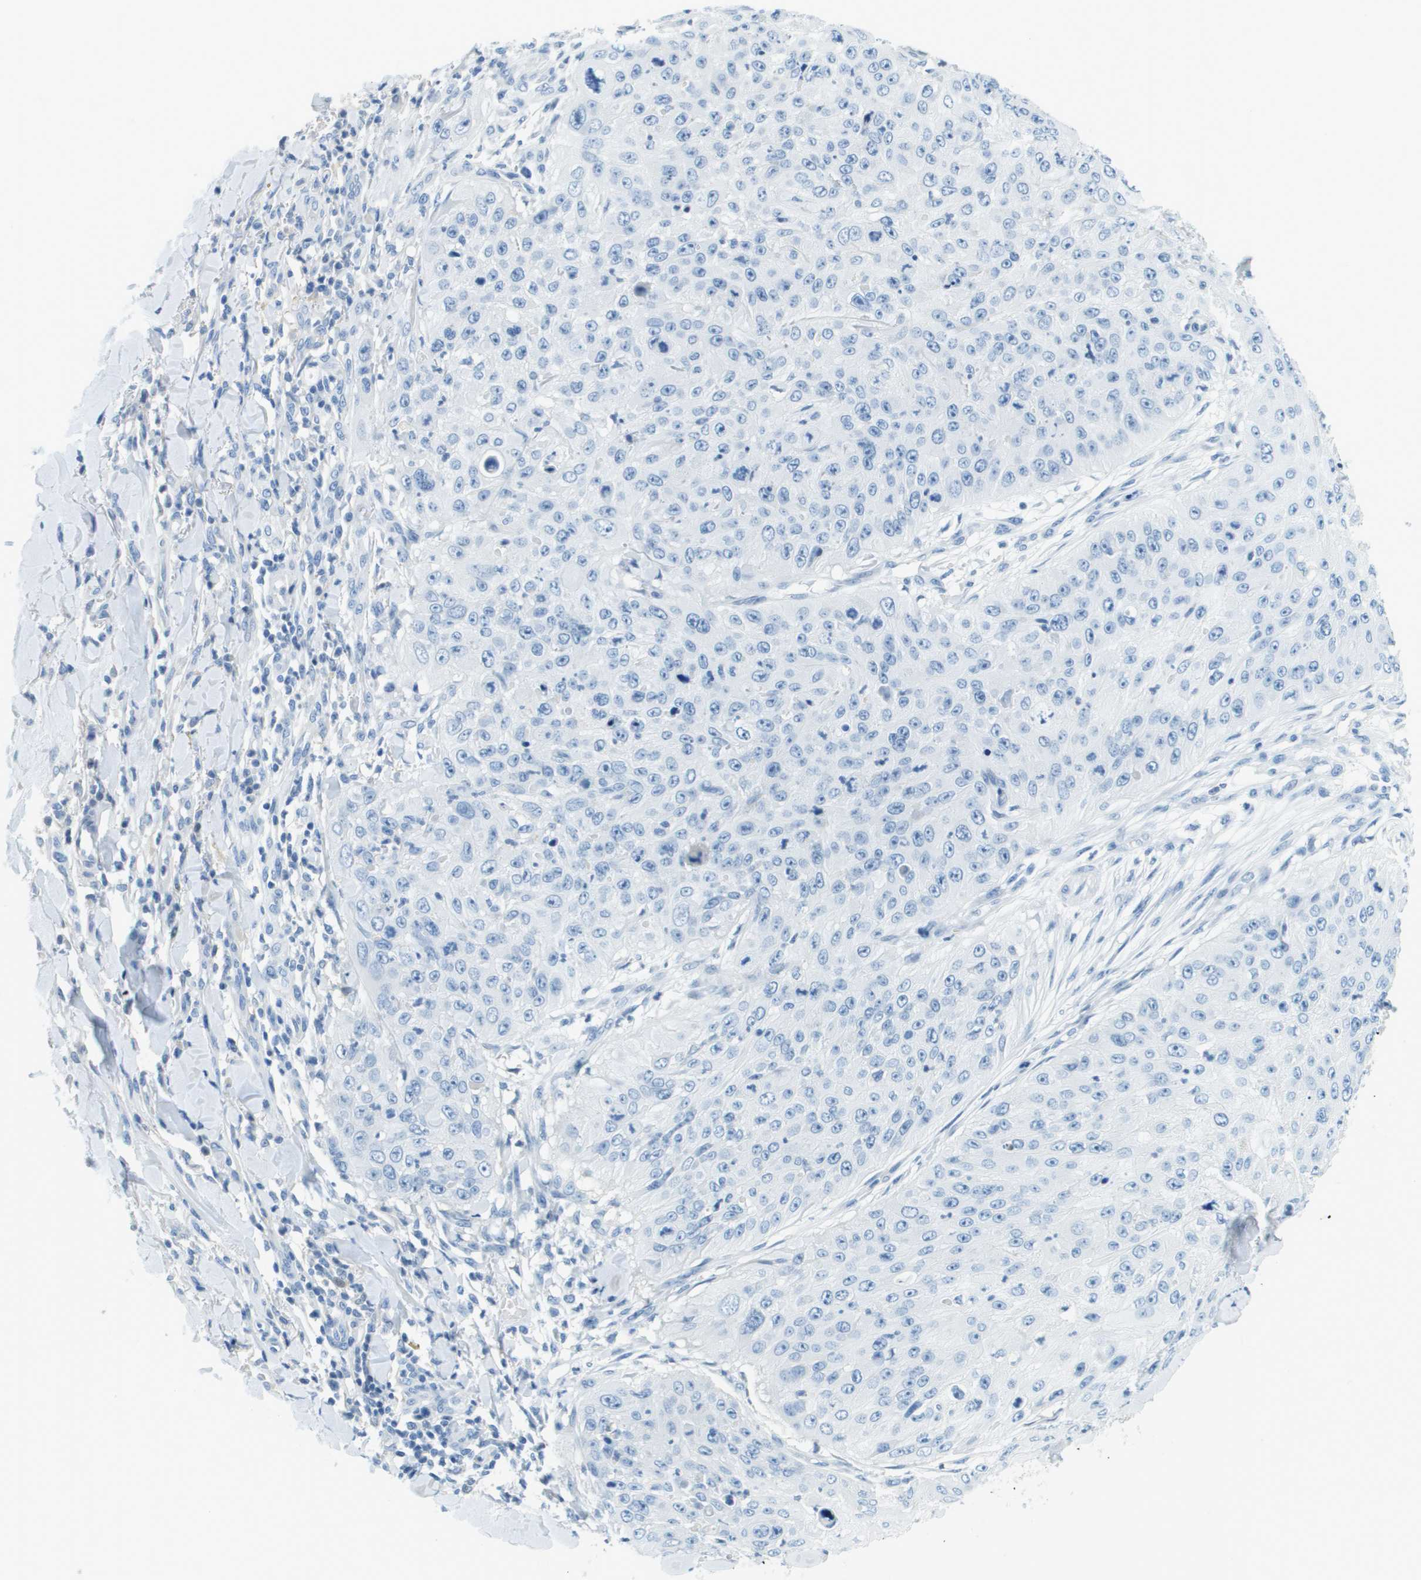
{"staining": {"intensity": "negative", "quantity": "none", "location": "none"}, "tissue": "skin cancer", "cell_type": "Tumor cells", "image_type": "cancer", "snomed": [{"axis": "morphology", "description": "Squamous cell carcinoma, NOS"}, {"axis": "topography", "description": "Skin"}], "caption": "This is an immunohistochemistry photomicrograph of human skin cancer. There is no staining in tumor cells.", "gene": "CDHR2", "patient": {"sex": "female", "age": 80}}